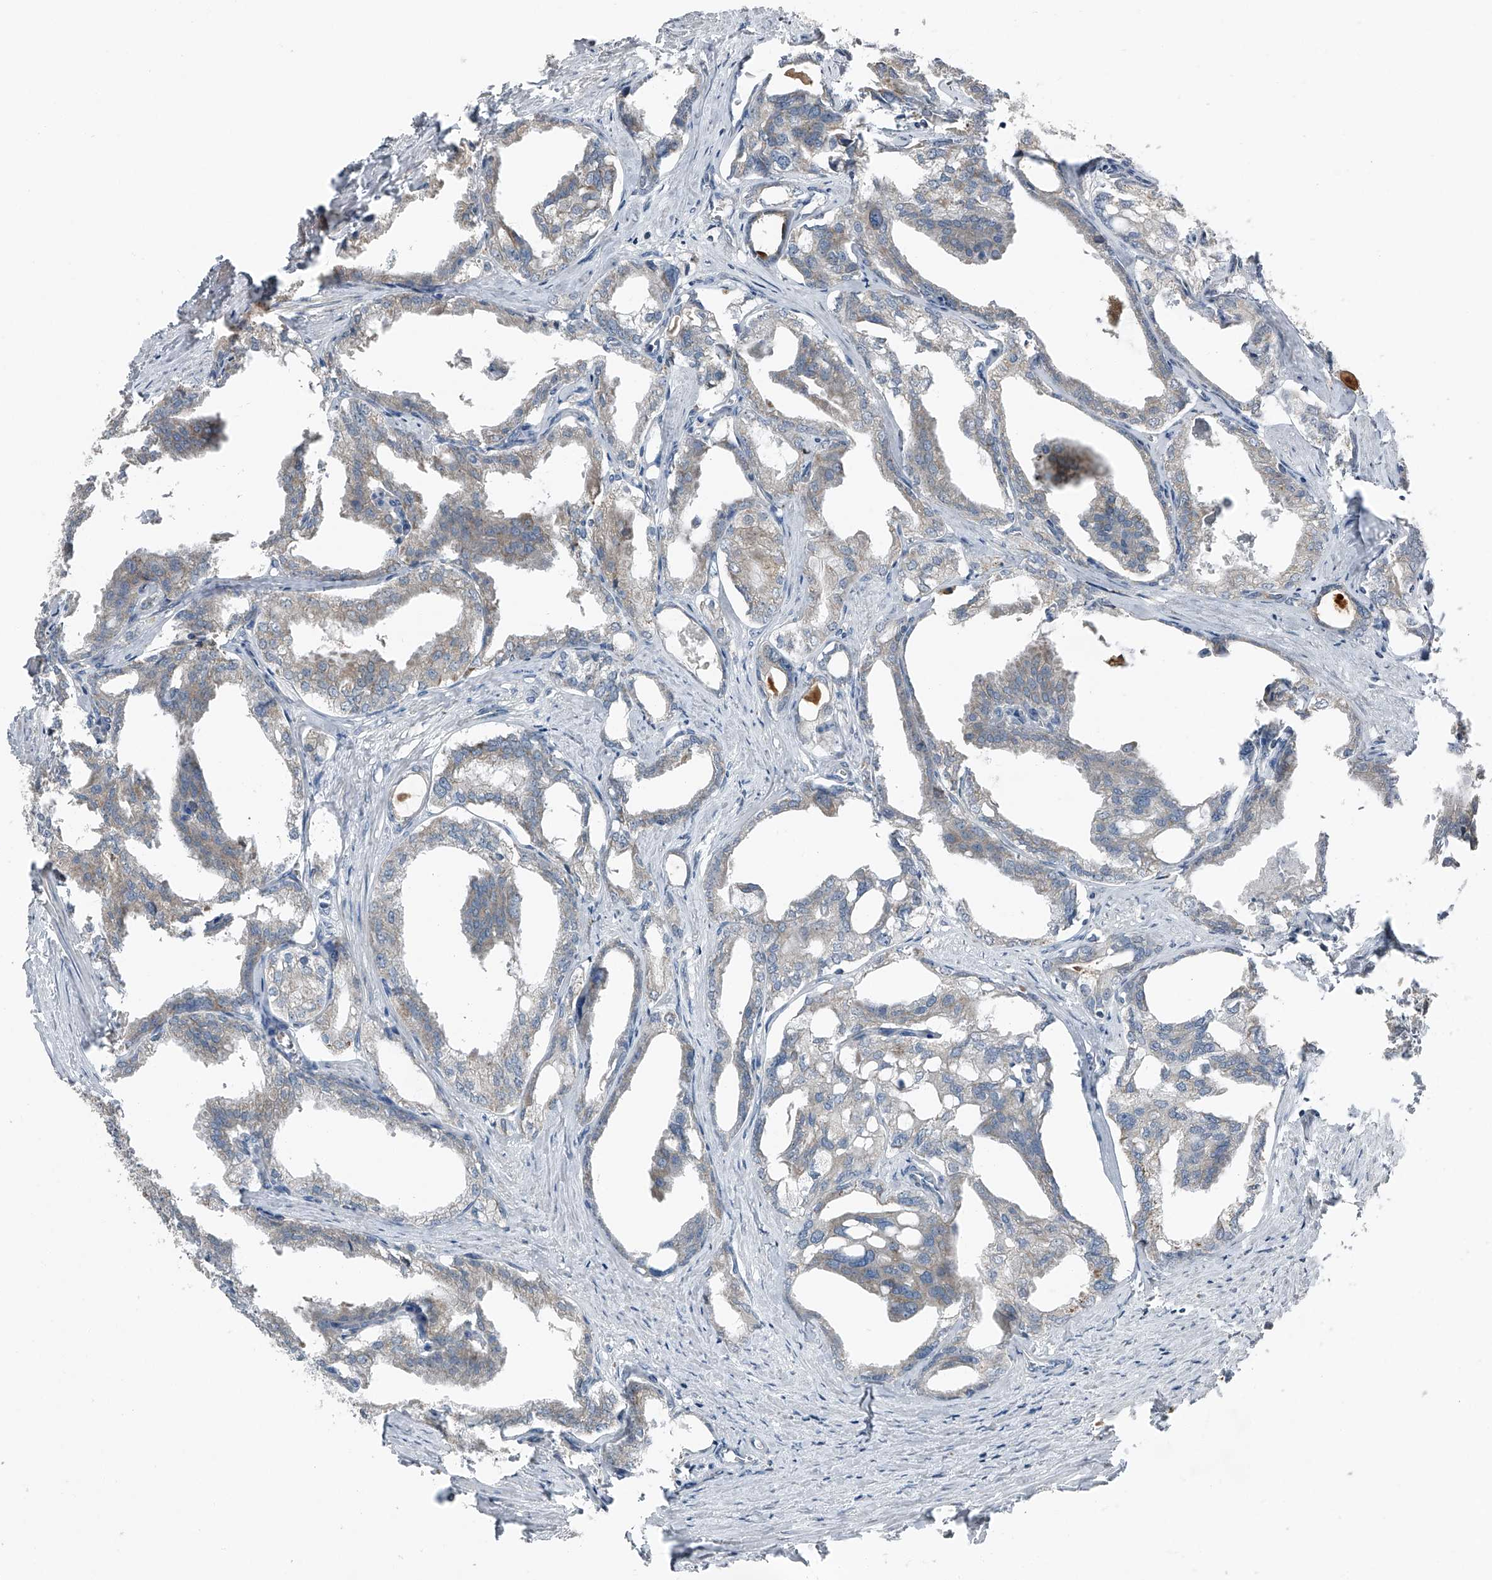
{"staining": {"intensity": "weak", "quantity": "<25%", "location": "cytoplasmic/membranous"}, "tissue": "prostate cancer", "cell_type": "Tumor cells", "image_type": "cancer", "snomed": [{"axis": "morphology", "description": "Adenocarcinoma, High grade"}, {"axis": "topography", "description": "Prostate"}], "caption": "IHC photomicrograph of prostate cancer stained for a protein (brown), which displays no staining in tumor cells.", "gene": "CHRNA7", "patient": {"sex": "male", "age": 50}}